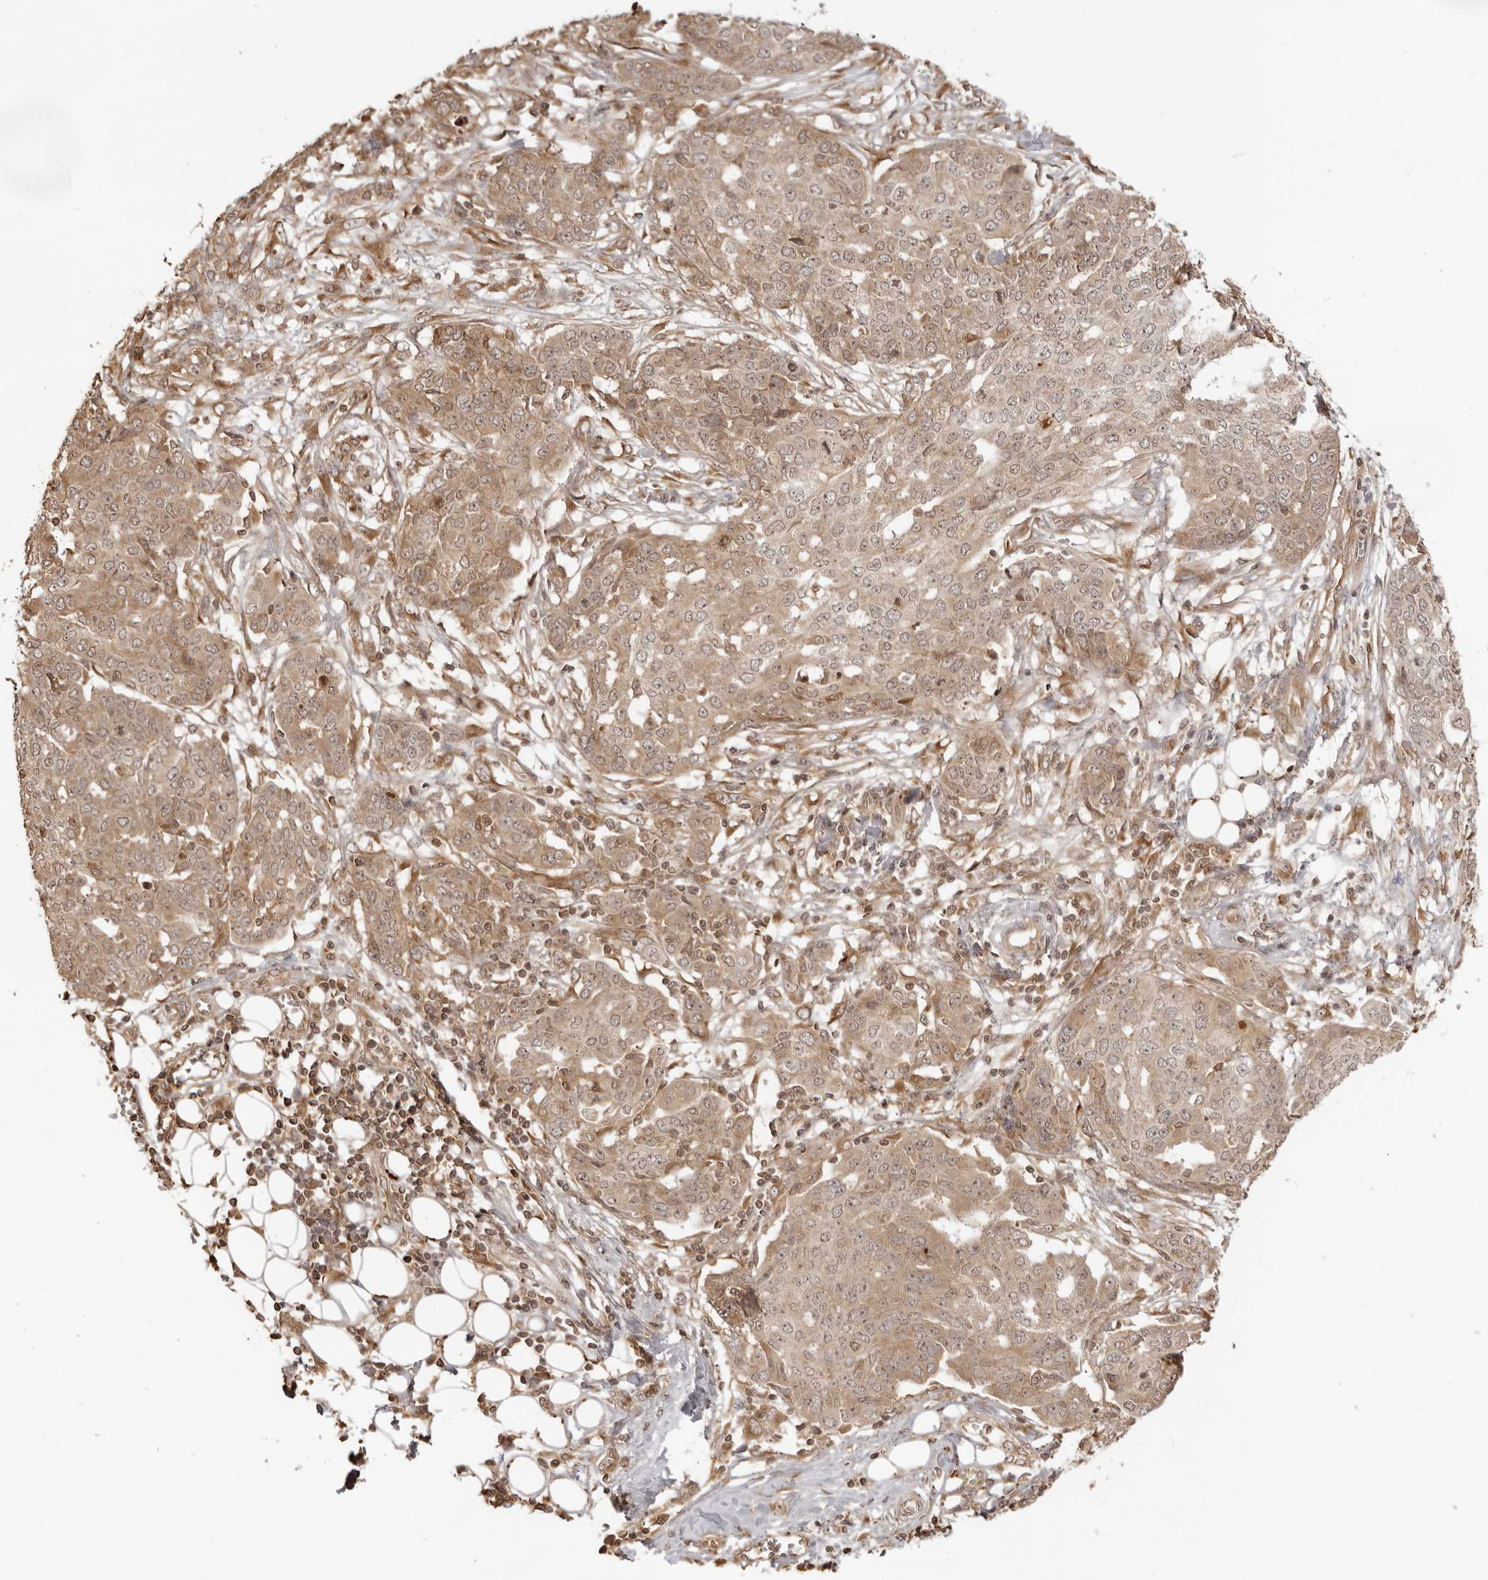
{"staining": {"intensity": "moderate", "quantity": ">75%", "location": "cytoplasmic/membranous"}, "tissue": "ovarian cancer", "cell_type": "Tumor cells", "image_type": "cancer", "snomed": [{"axis": "morphology", "description": "Cystadenocarcinoma, serous, NOS"}, {"axis": "topography", "description": "Soft tissue"}, {"axis": "topography", "description": "Ovary"}], "caption": "IHC (DAB) staining of human ovarian cancer exhibits moderate cytoplasmic/membranous protein positivity in approximately >75% of tumor cells.", "gene": "IKBKE", "patient": {"sex": "female", "age": 57}}